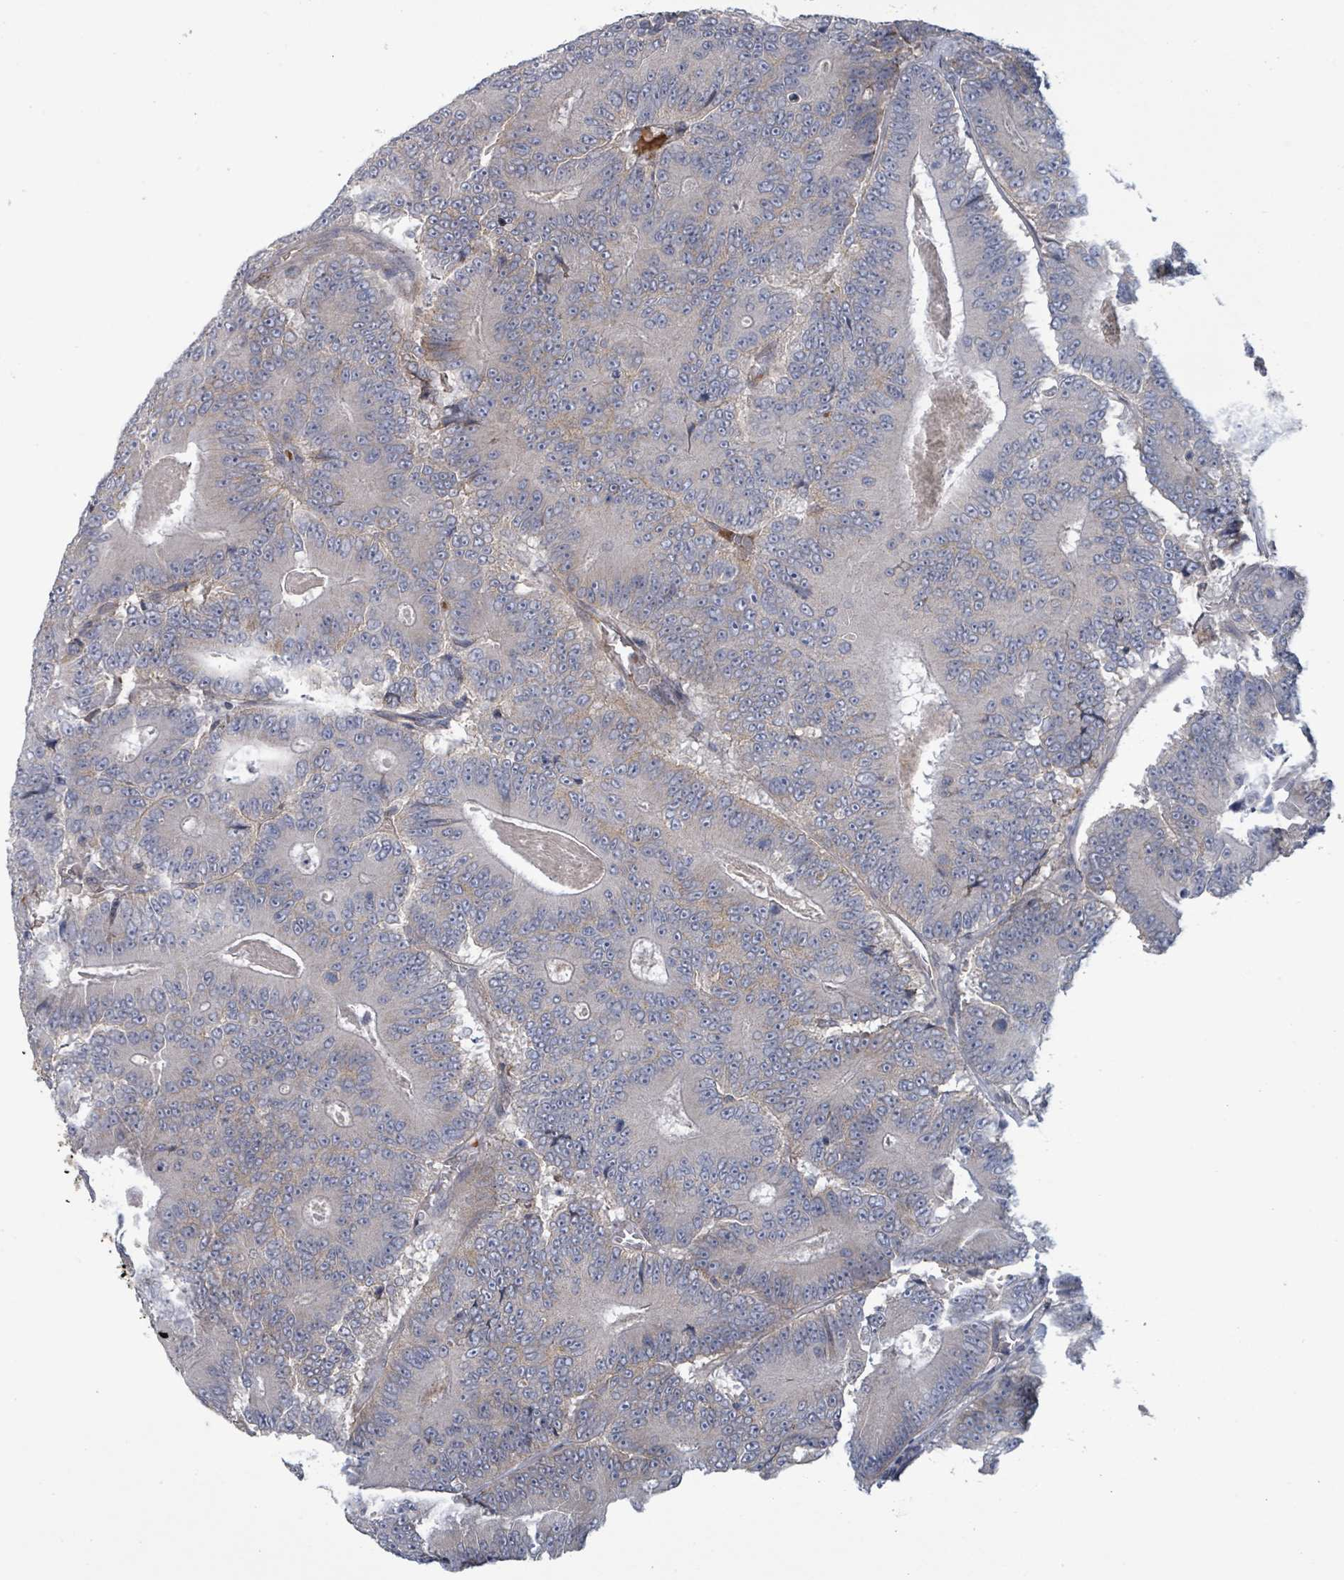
{"staining": {"intensity": "negative", "quantity": "none", "location": "none"}, "tissue": "colorectal cancer", "cell_type": "Tumor cells", "image_type": "cancer", "snomed": [{"axis": "morphology", "description": "Adenocarcinoma, NOS"}, {"axis": "topography", "description": "Colon"}], "caption": "The micrograph exhibits no significant expression in tumor cells of adenocarcinoma (colorectal).", "gene": "GRM8", "patient": {"sex": "male", "age": 83}}